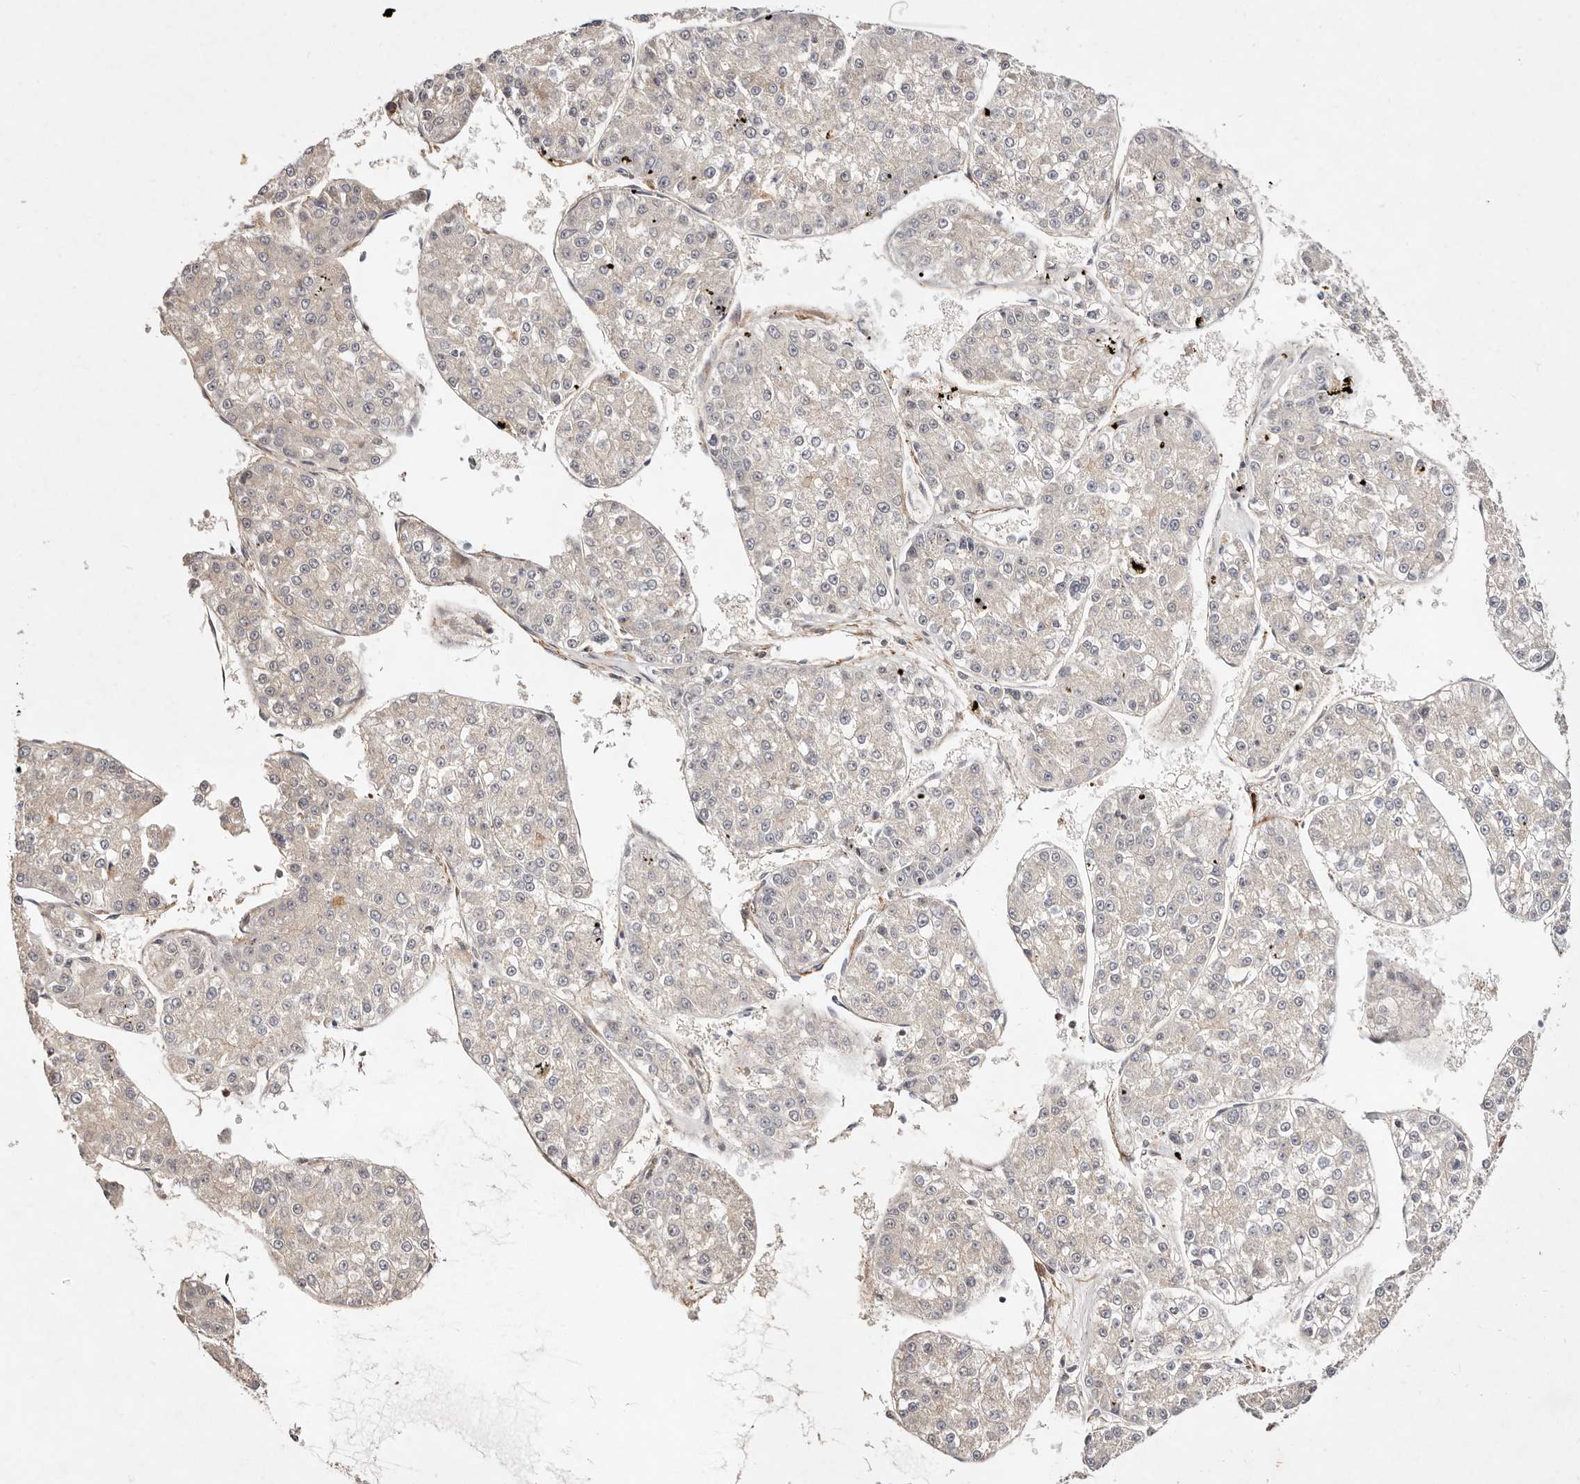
{"staining": {"intensity": "negative", "quantity": "none", "location": "none"}, "tissue": "liver cancer", "cell_type": "Tumor cells", "image_type": "cancer", "snomed": [{"axis": "morphology", "description": "Carcinoma, Hepatocellular, NOS"}, {"axis": "topography", "description": "Liver"}], "caption": "Liver hepatocellular carcinoma stained for a protein using IHC demonstrates no staining tumor cells.", "gene": "MTMR11", "patient": {"sex": "female", "age": 73}}